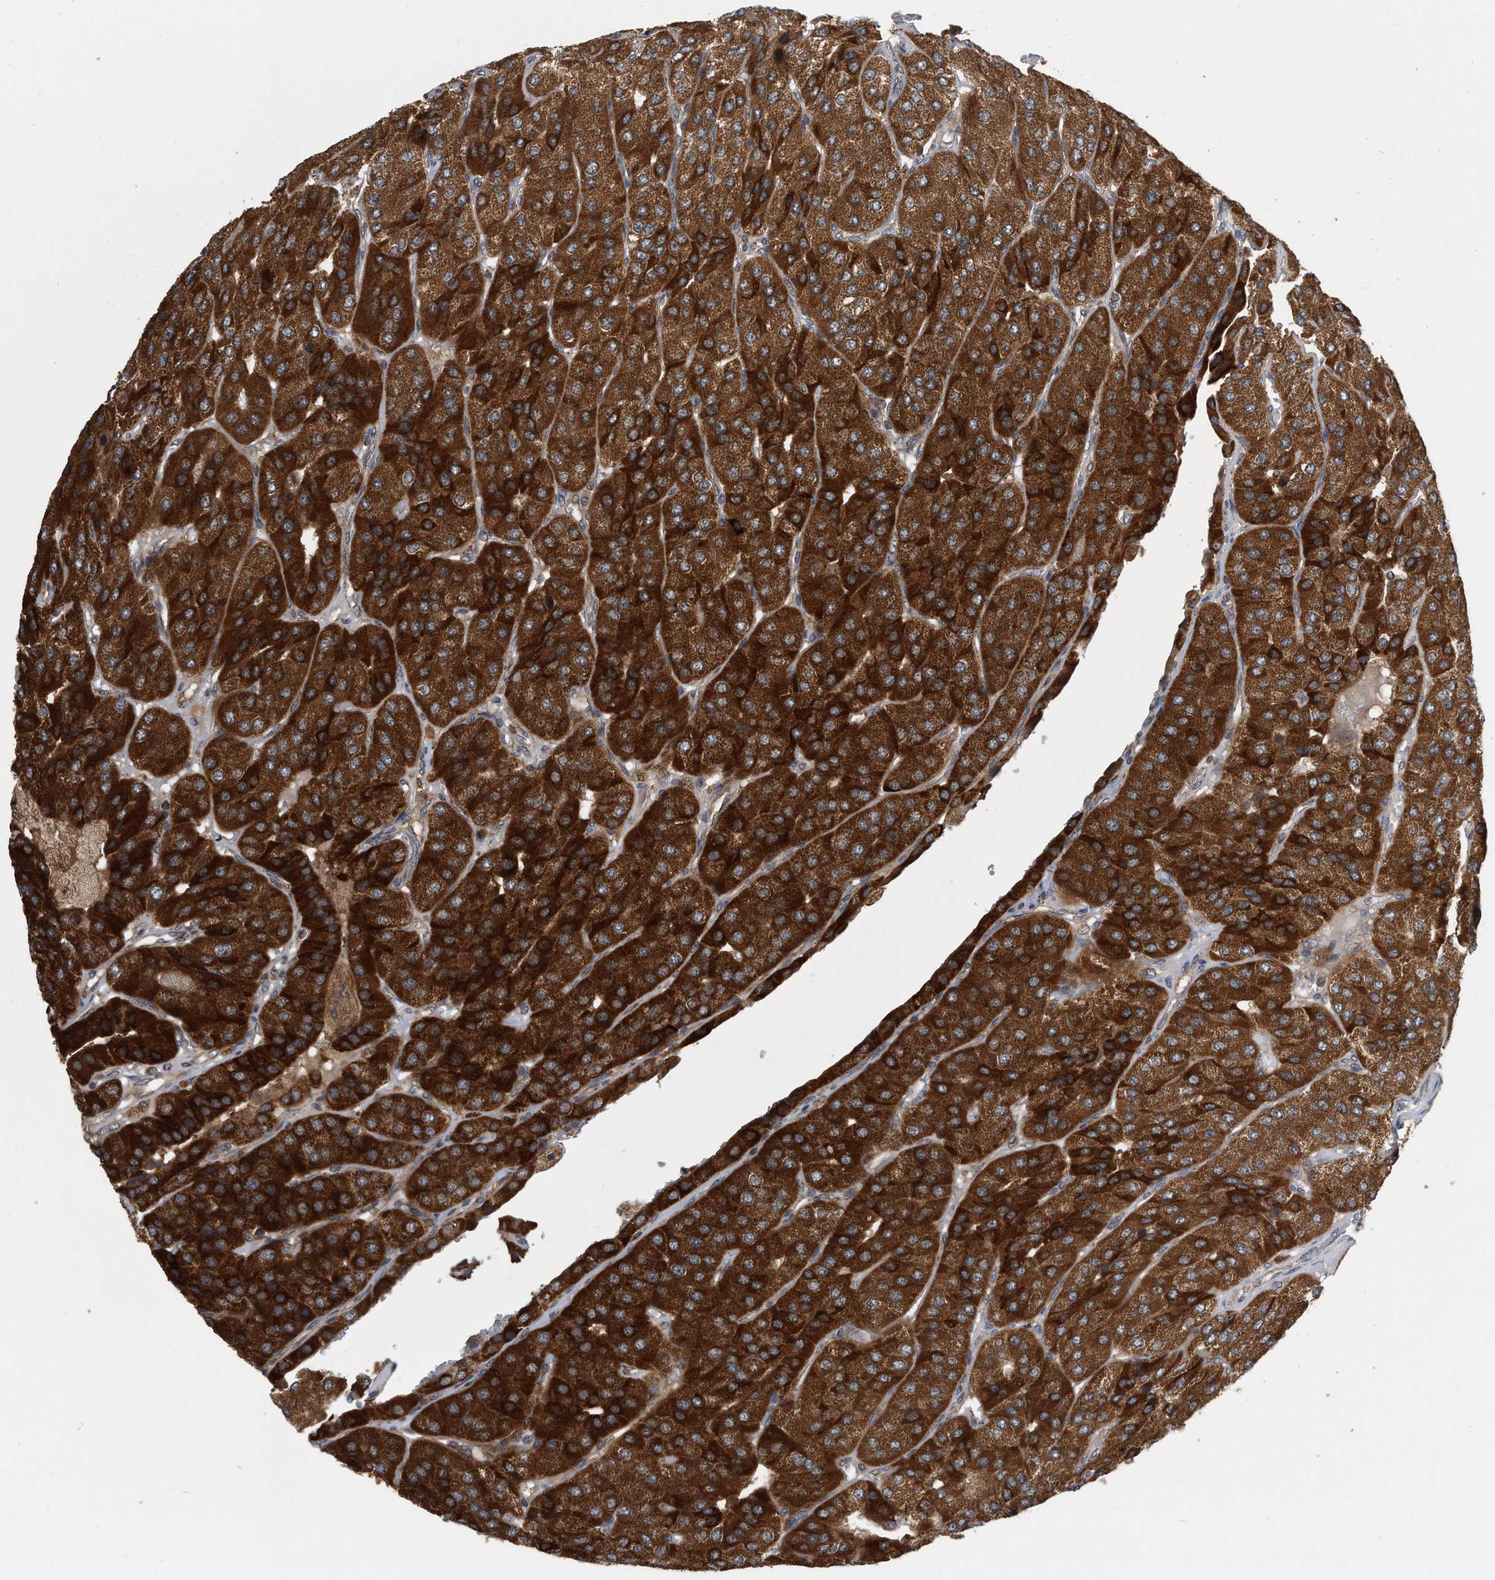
{"staining": {"intensity": "strong", "quantity": ">75%", "location": "cytoplasmic/membranous"}, "tissue": "parathyroid gland", "cell_type": "Glandular cells", "image_type": "normal", "snomed": [{"axis": "morphology", "description": "Normal tissue, NOS"}, {"axis": "morphology", "description": "Adenoma, NOS"}, {"axis": "topography", "description": "Parathyroid gland"}], "caption": "Immunohistochemical staining of benign parathyroid gland shows high levels of strong cytoplasmic/membranous positivity in about >75% of glandular cells. (Stains: DAB (3,3'-diaminobenzidine) in brown, nuclei in blue, Microscopy: brightfield microscopy at high magnification).", "gene": "ALPK2", "patient": {"sex": "female", "age": 86}}